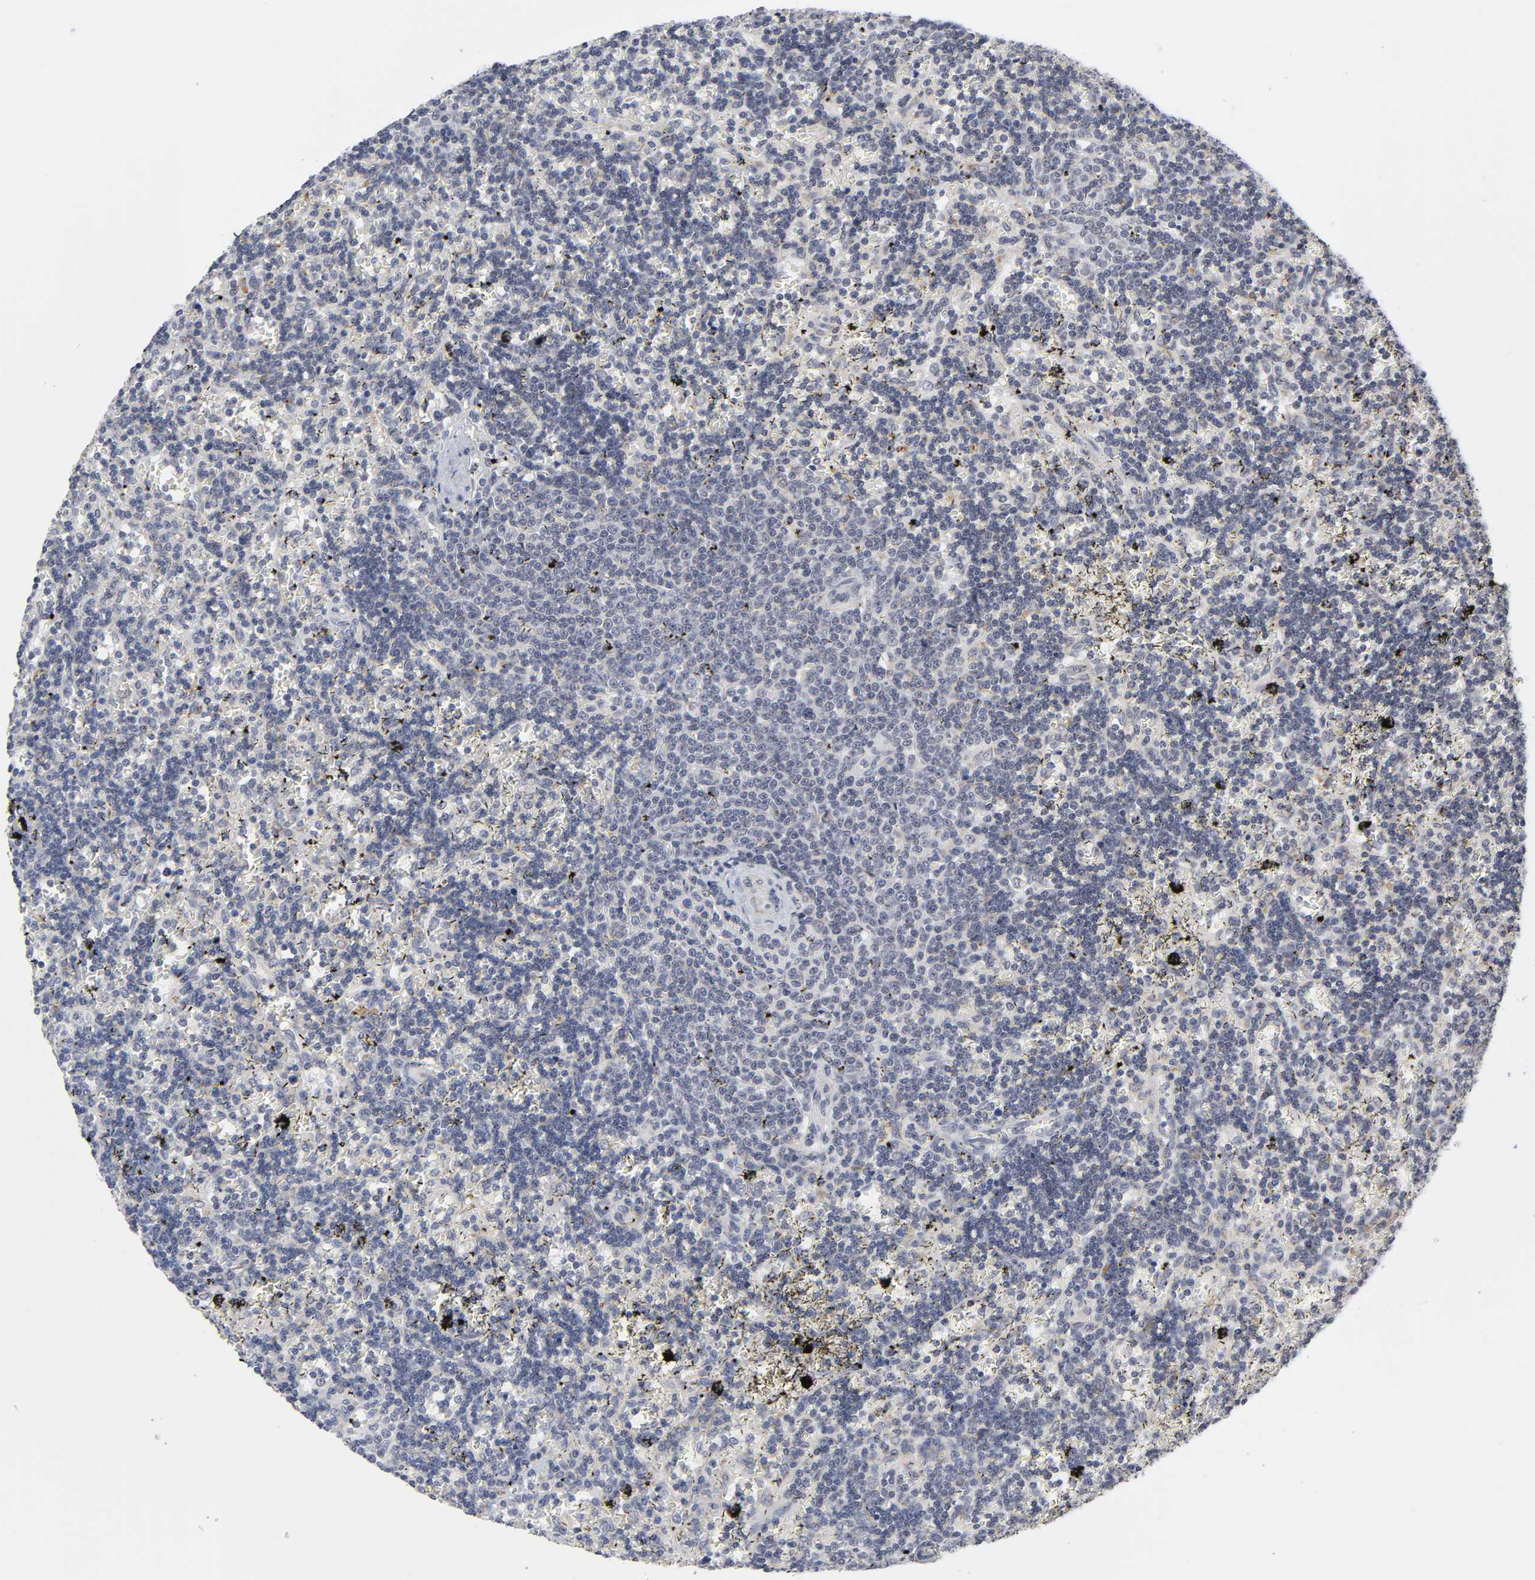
{"staining": {"intensity": "negative", "quantity": "none", "location": "none"}, "tissue": "lymphoma", "cell_type": "Tumor cells", "image_type": "cancer", "snomed": [{"axis": "morphology", "description": "Malignant lymphoma, non-Hodgkin's type, Low grade"}, {"axis": "topography", "description": "Spleen"}], "caption": "DAB immunohistochemical staining of low-grade malignant lymphoma, non-Hodgkin's type demonstrates no significant positivity in tumor cells.", "gene": "AUH", "patient": {"sex": "male", "age": 60}}